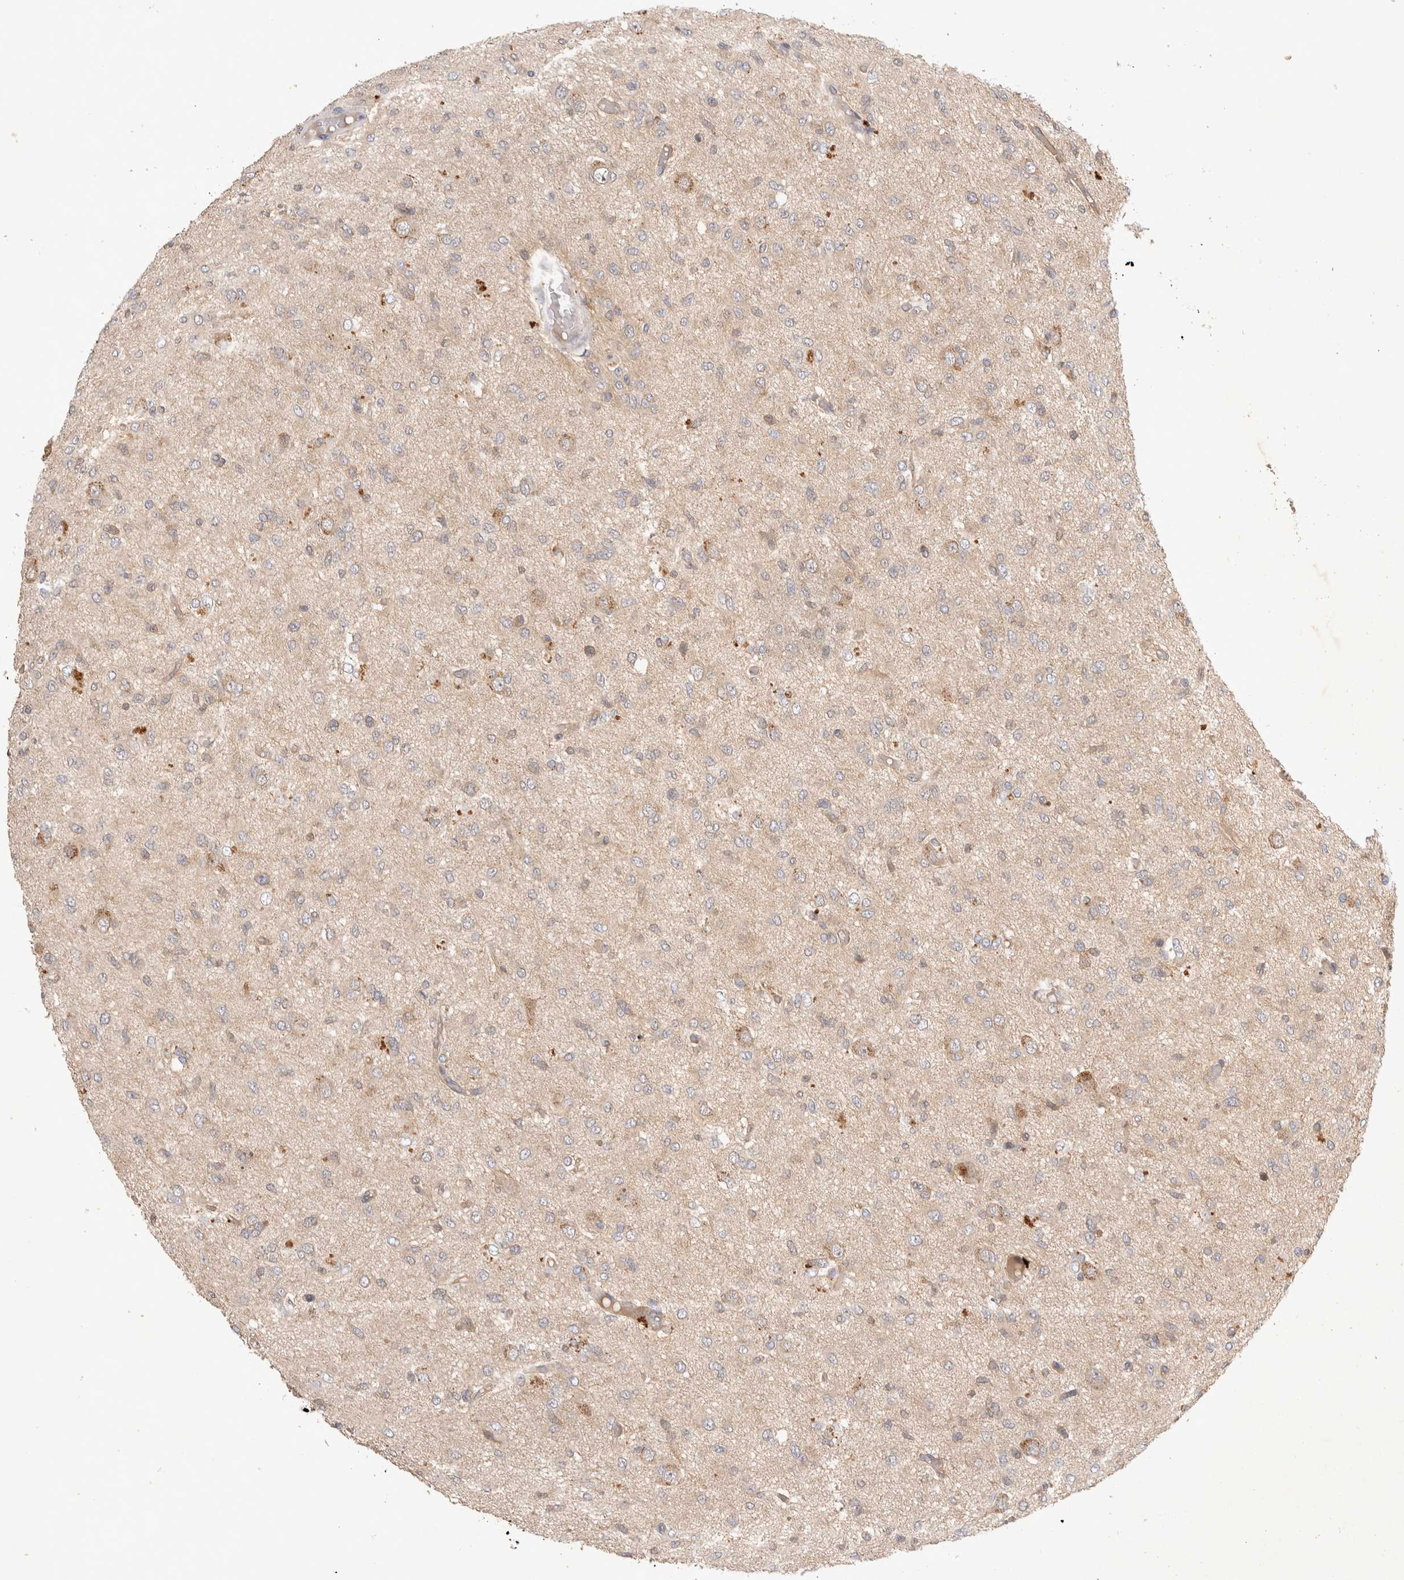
{"staining": {"intensity": "negative", "quantity": "none", "location": "none"}, "tissue": "glioma", "cell_type": "Tumor cells", "image_type": "cancer", "snomed": [{"axis": "morphology", "description": "Glioma, malignant, High grade"}, {"axis": "topography", "description": "Brain"}], "caption": "Glioma was stained to show a protein in brown. There is no significant expression in tumor cells.", "gene": "YES1", "patient": {"sex": "female", "age": 59}}